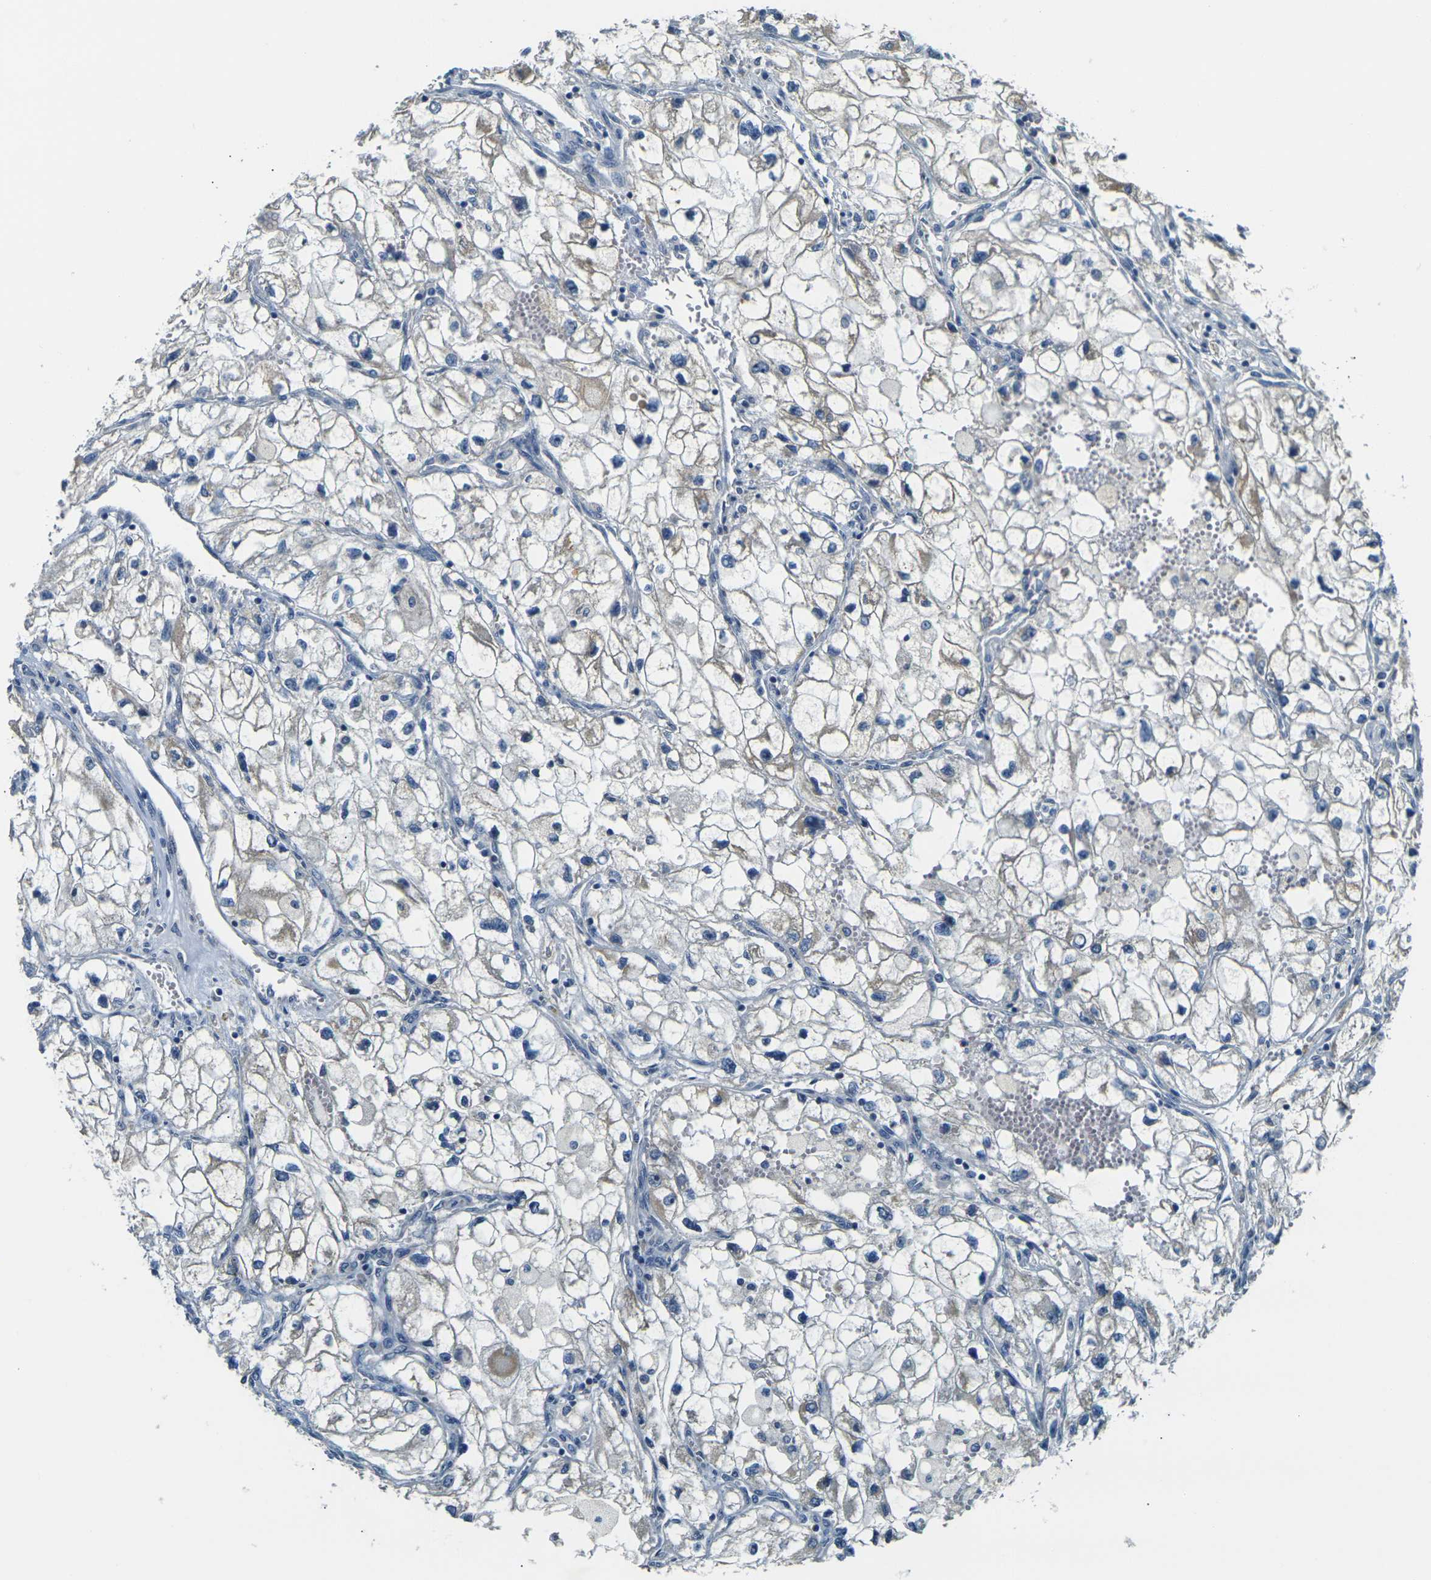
{"staining": {"intensity": "negative", "quantity": "none", "location": "none"}, "tissue": "renal cancer", "cell_type": "Tumor cells", "image_type": "cancer", "snomed": [{"axis": "morphology", "description": "Adenocarcinoma, NOS"}, {"axis": "topography", "description": "Kidney"}], "caption": "A histopathology image of renal cancer stained for a protein demonstrates no brown staining in tumor cells.", "gene": "SHISAL2B", "patient": {"sex": "female", "age": 70}}